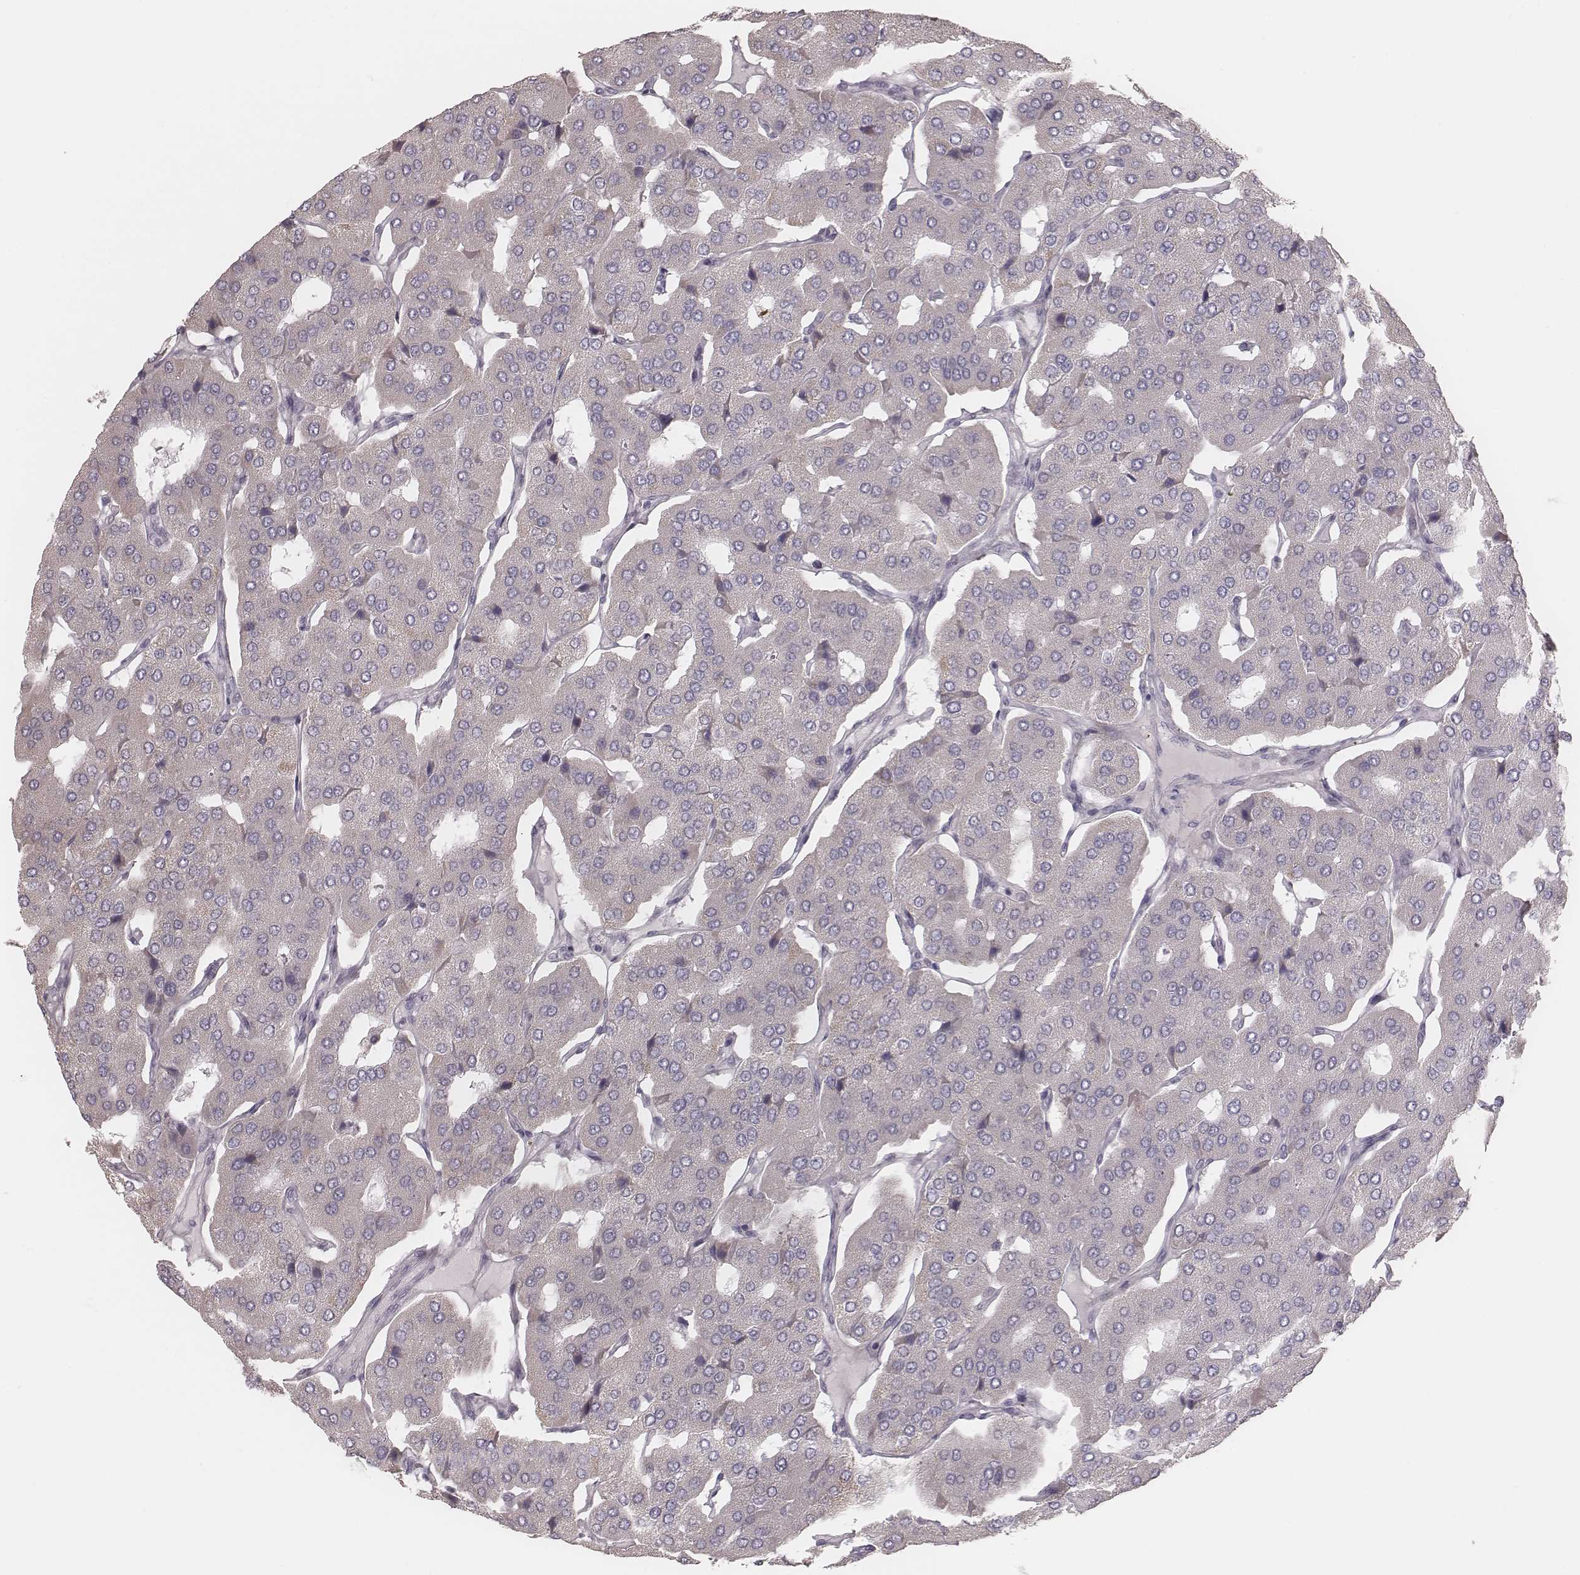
{"staining": {"intensity": "negative", "quantity": "none", "location": "none"}, "tissue": "parathyroid gland", "cell_type": "Glandular cells", "image_type": "normal", "snomed": [{"axis": "morphology", "description": "Normal tissue, NOS"}, {"axis": "morphology", "description": "Adenoma, NOS"}, {"axis": "topography", "description": "Parathyroid gland"}], "caption": "This is a image of immunohistochemistry (IHC) staining of benign parathyroid gland, which shows no expression in glandular cells.", "gene": "KIF5C", "patient": {"sex": "female", "age": 86}}